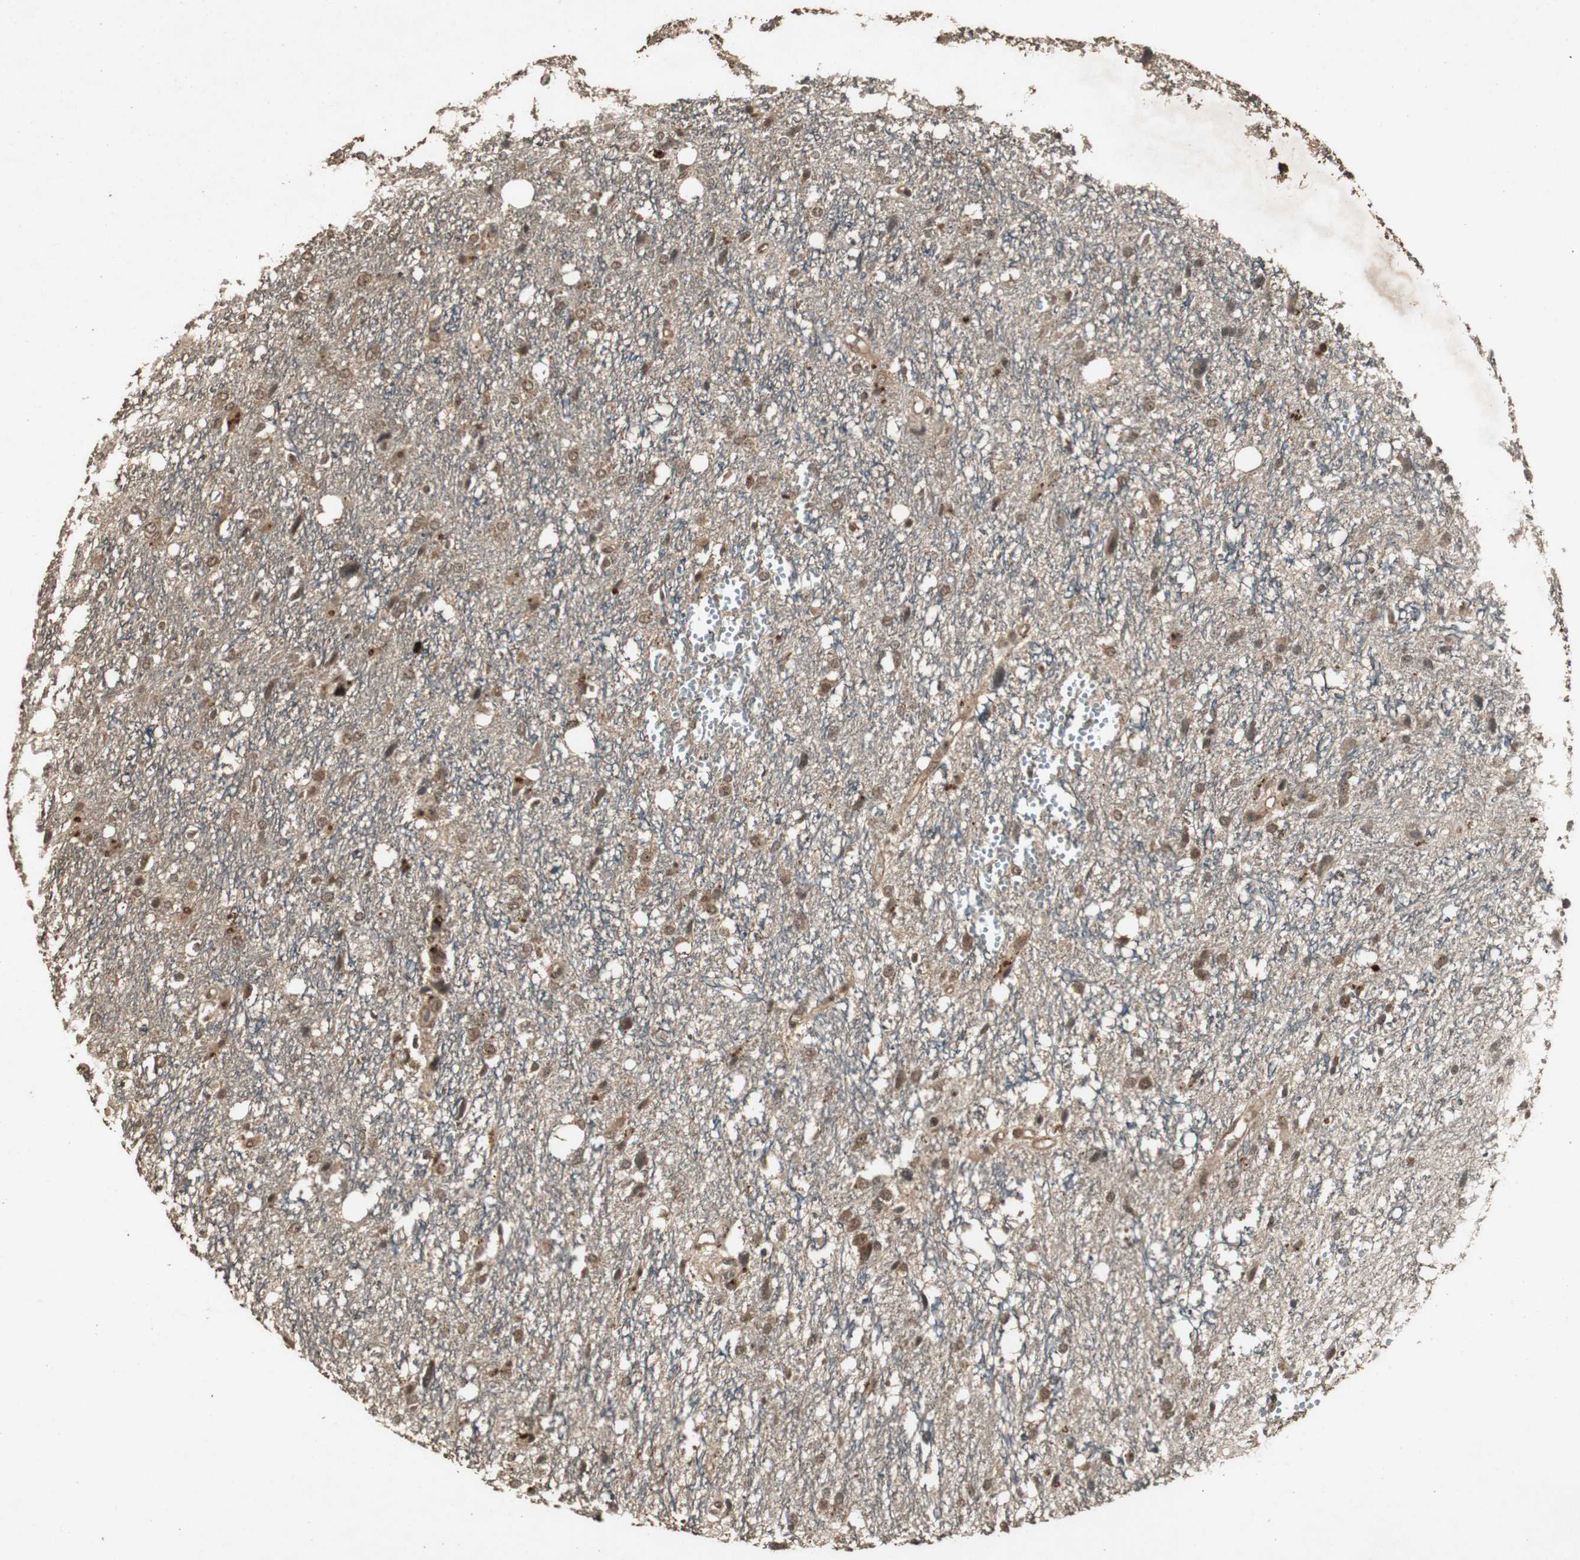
{"staining": {"intensity": "moderate", "quantity": ">75%", "location": "cytoplasmic/membranous,nuclear"}, "tissue": "glioma", "cell_type": "Tumor cells", "image_type": "cancer", "snomed": [{"axis": "morphology", "description": "Glioma, malignant, High grade"}, {"axis": "topography", "description": "Brain"}], "caption": "Tumor cells show medium levels of moderate cytoplasmic/membranous and nuclear positivity in approximately >75% of cells in malignant glioma (high-grade).", "gene": "EMX1", "patient": {"sex": "female", "age": 59}}